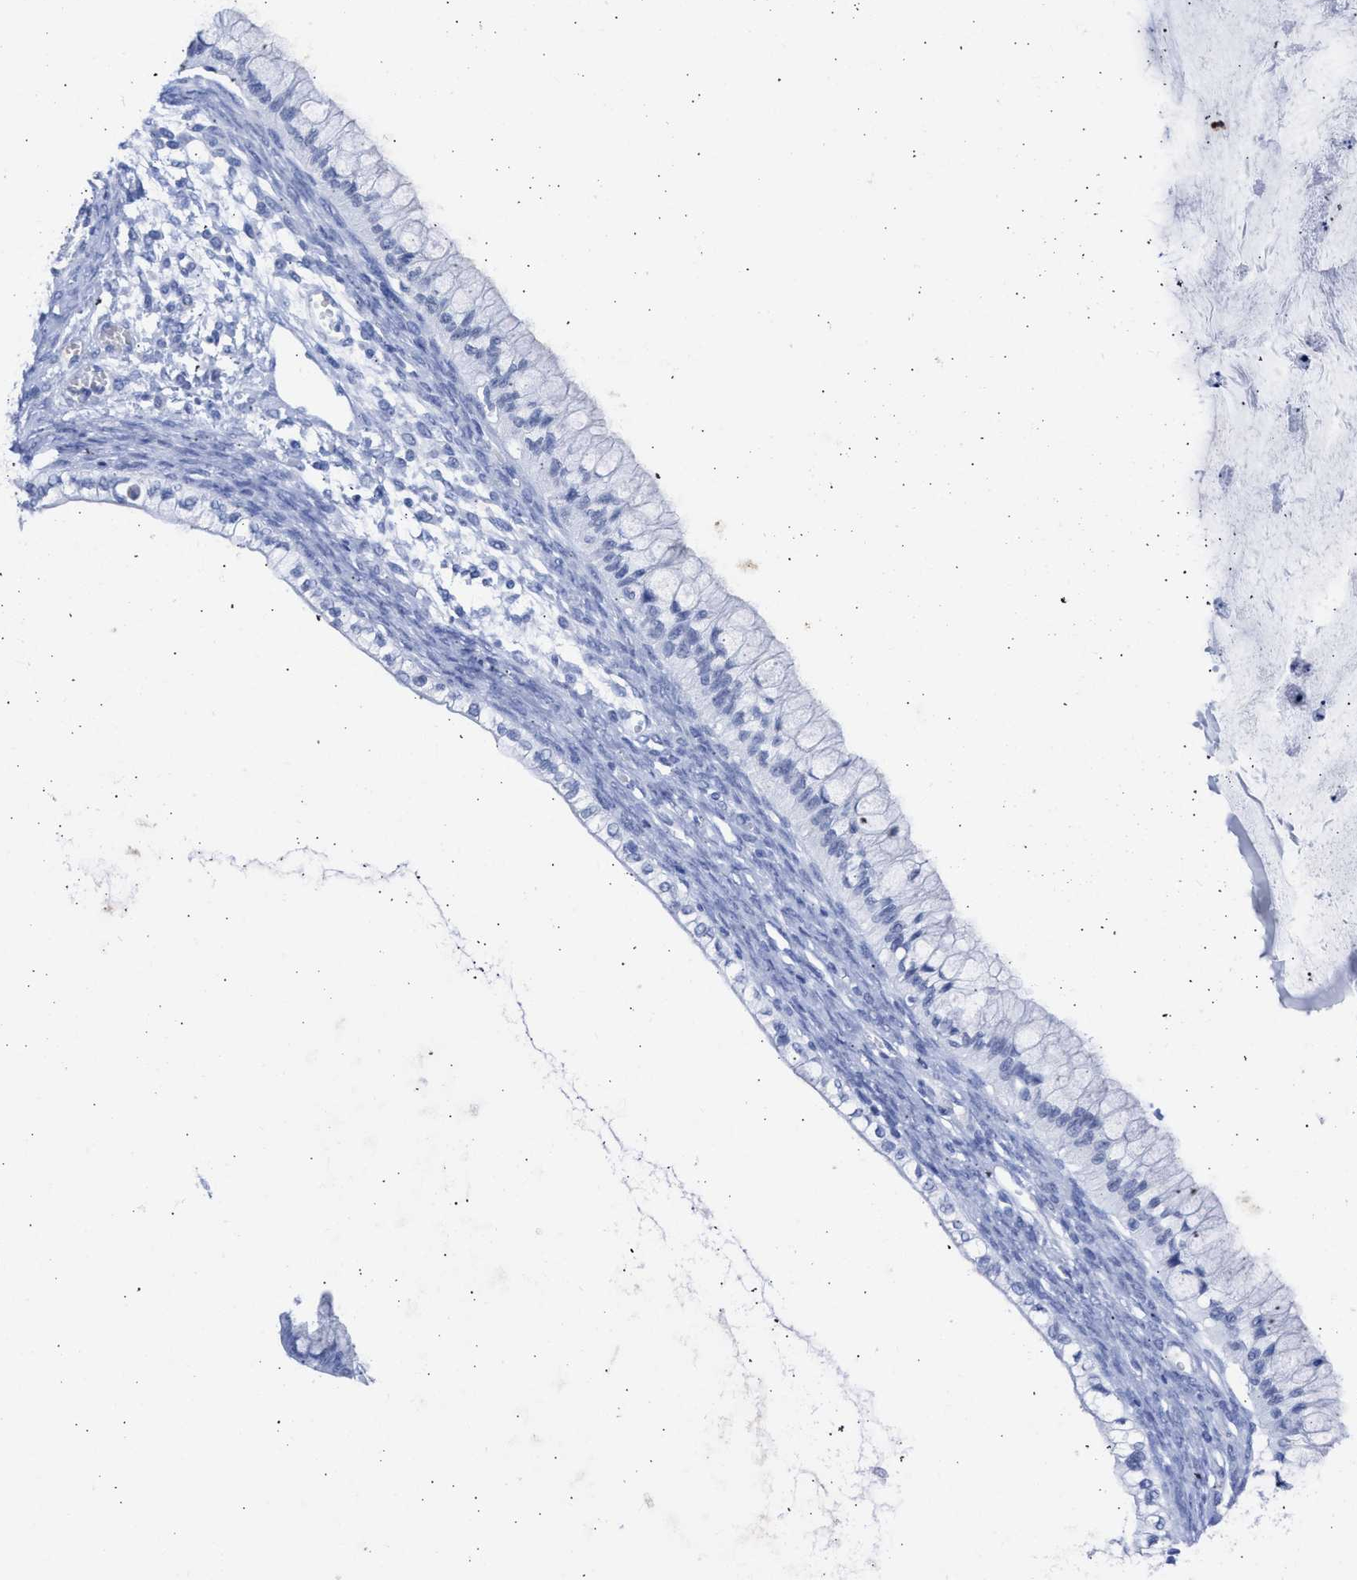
{"staining": {"intensity": "negative", "quantity": "none", "location": "none"}, "tissue": "ovarian cancer", "cell_type": "Tumor cells", "image_type": "cancer", "snomed": [{"axis": "morphology", "description": "Cystadenocarcinoma, mucinous, NOS"}, {"axis": "topography", "description": "Ovary"}], "caption": "Histopathology image shows no significant protein expression in tumor cells of ovarian mucinous cystadenocarcinoma.", "gene": "RSPH1", "patient": {"sex": "female", "age": 57}}